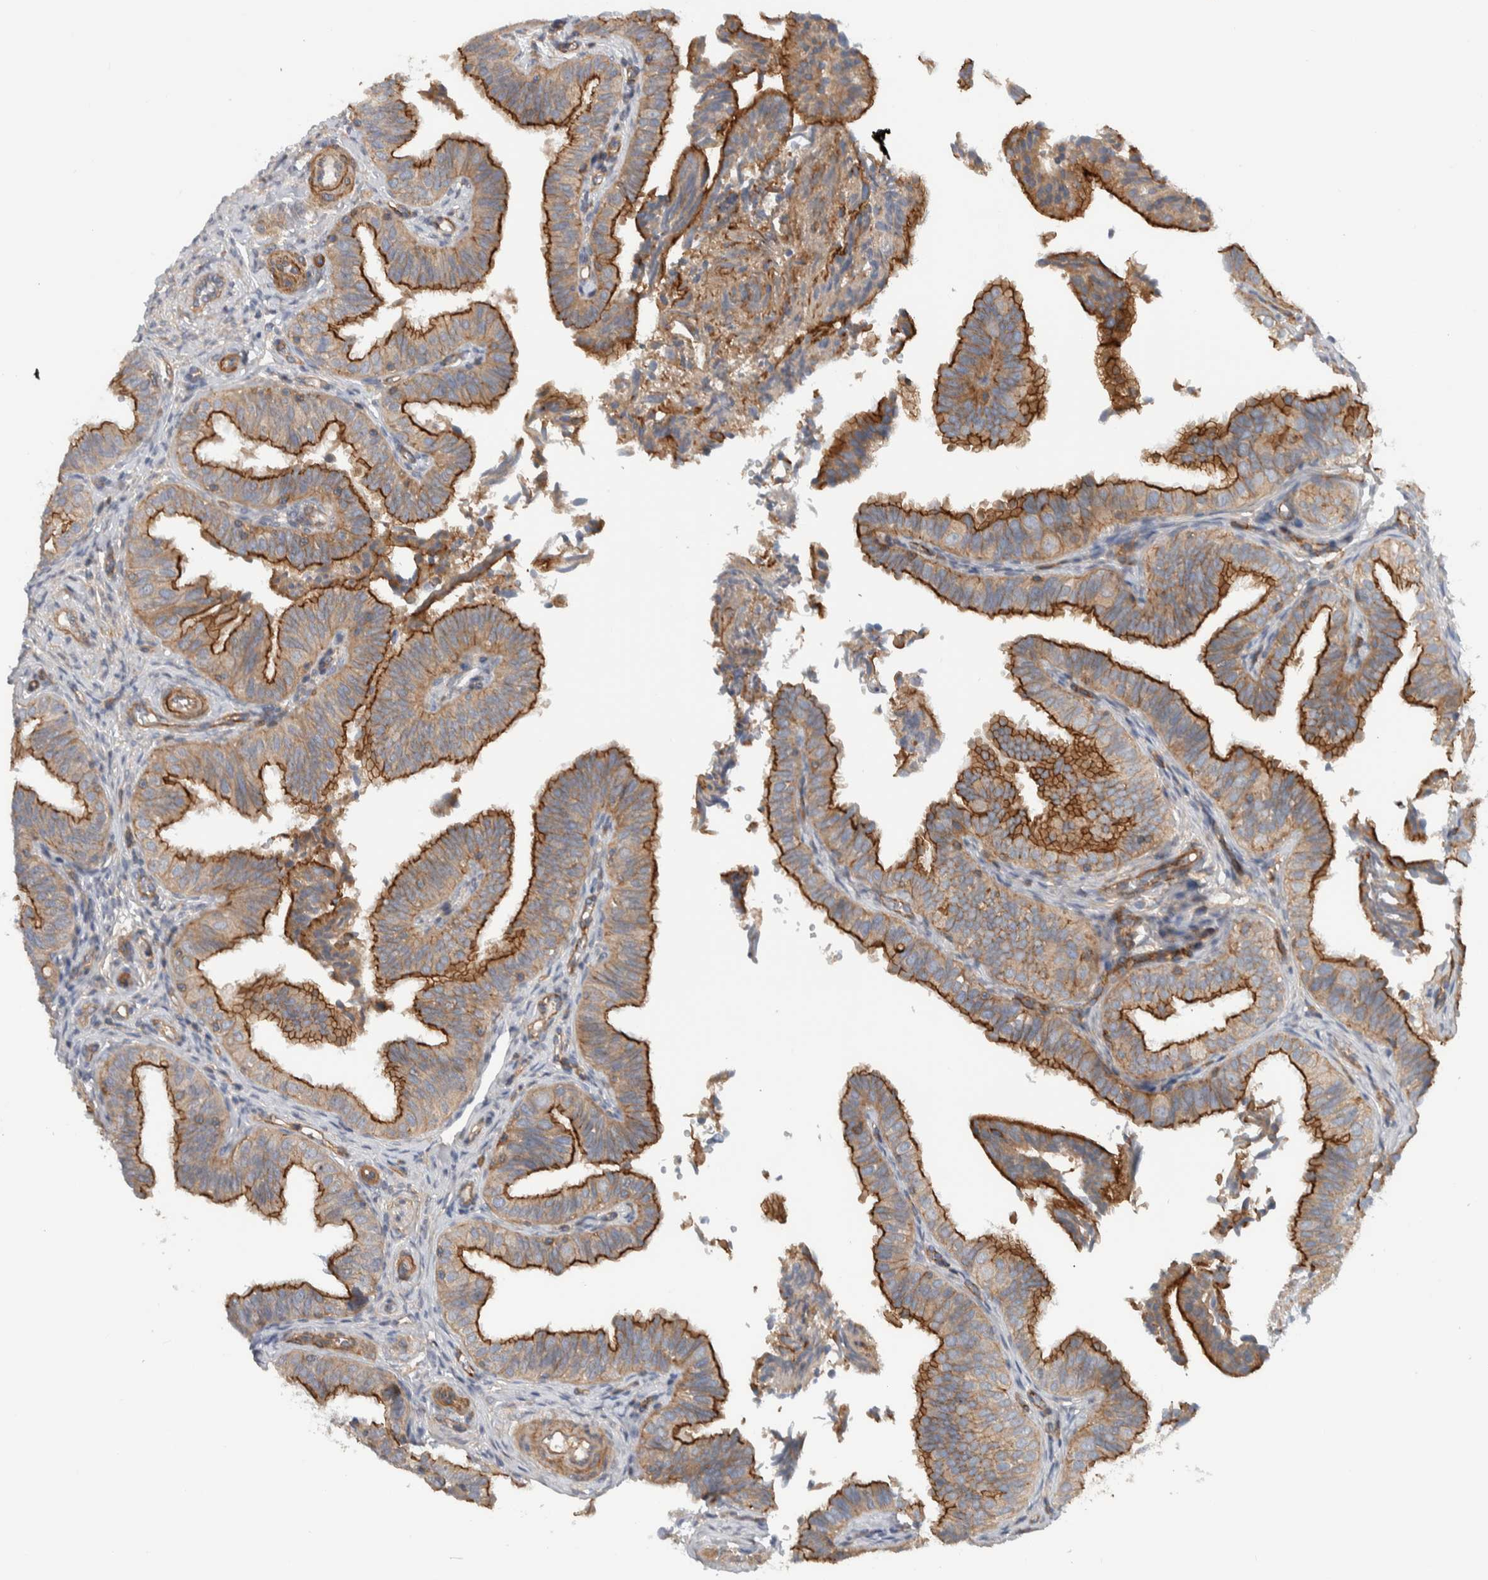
{"staining": {"intensity": "moderate", "quantity": ">75%", "location": "cytoplasmic/membranous"}, "tissue": "fallopian tube", "cell_type": "Glandular cells", "image_type": "normal", "snomed": [{"axis": "morphology", "description": "Normal tissue, NOS"}, {"axis": "topography", "description": "Fallopian tube"}], "caption": "Protein expression analysis of normal fallopian tube exhibits moderate cytoplasmic/membranous expression in approximately >75% of glandular cells.", "gene": "MPRIP", "patient": {"sex": "female", "age": 35}}